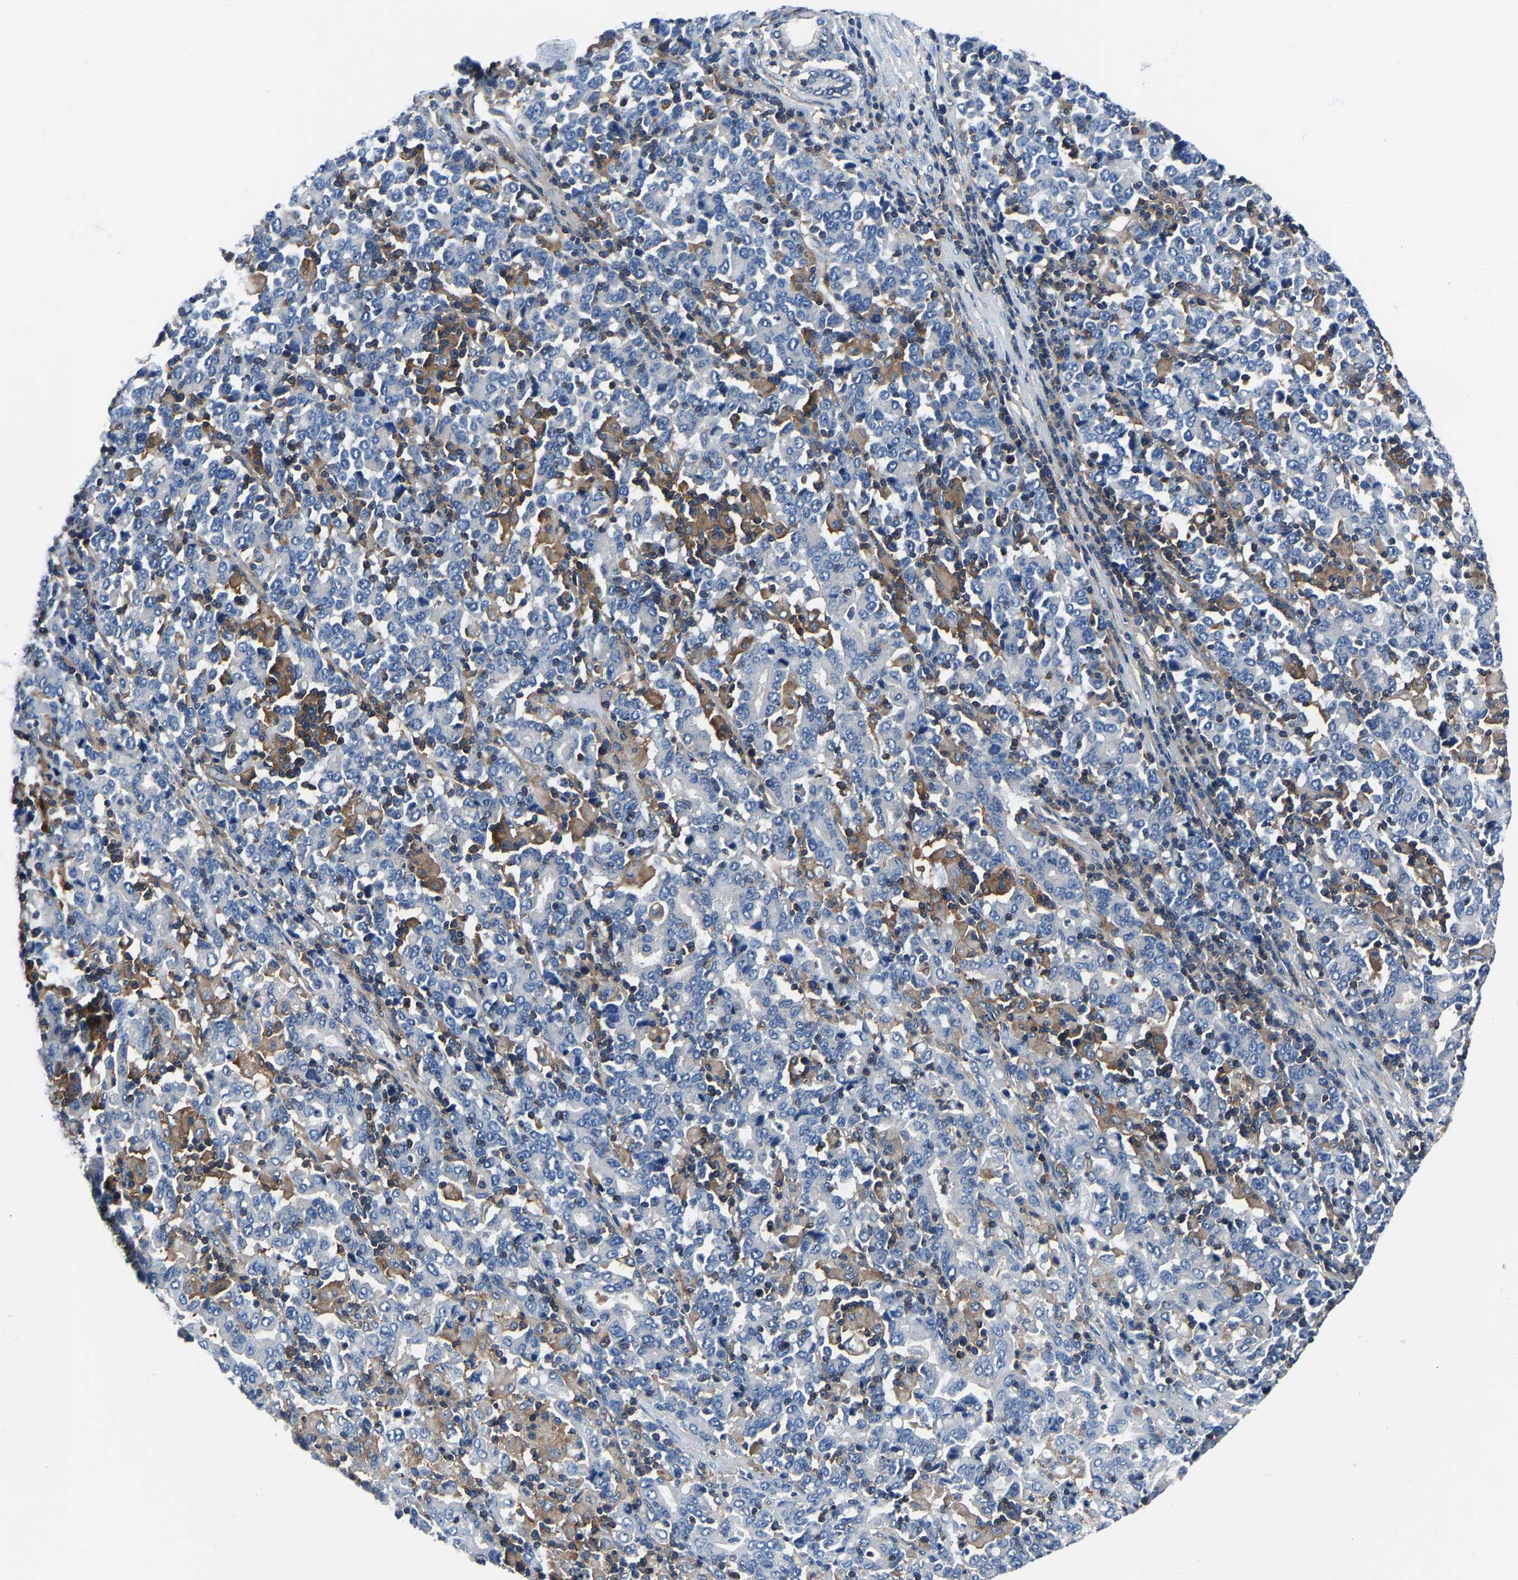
{"staining": {"intensity": "negative", "quantity": "none", "location": "none"}, "tissue": "stomach cancer", "cell_type": "Tumor cells", "image_type": "cancer", "snomed": [{"axis": "morphology", "description": "Adenocarcinoma, NOS"}, {"axis": "topography", "description": "Stomach, upper"}], "caption": "Stomach cancer (adenocarcinoma) was stained to show a protein in brown. There is no significant staining in tumor cells.", "gene": "PRKAR1A", "patient": {"sex": "male", "age": 69}}